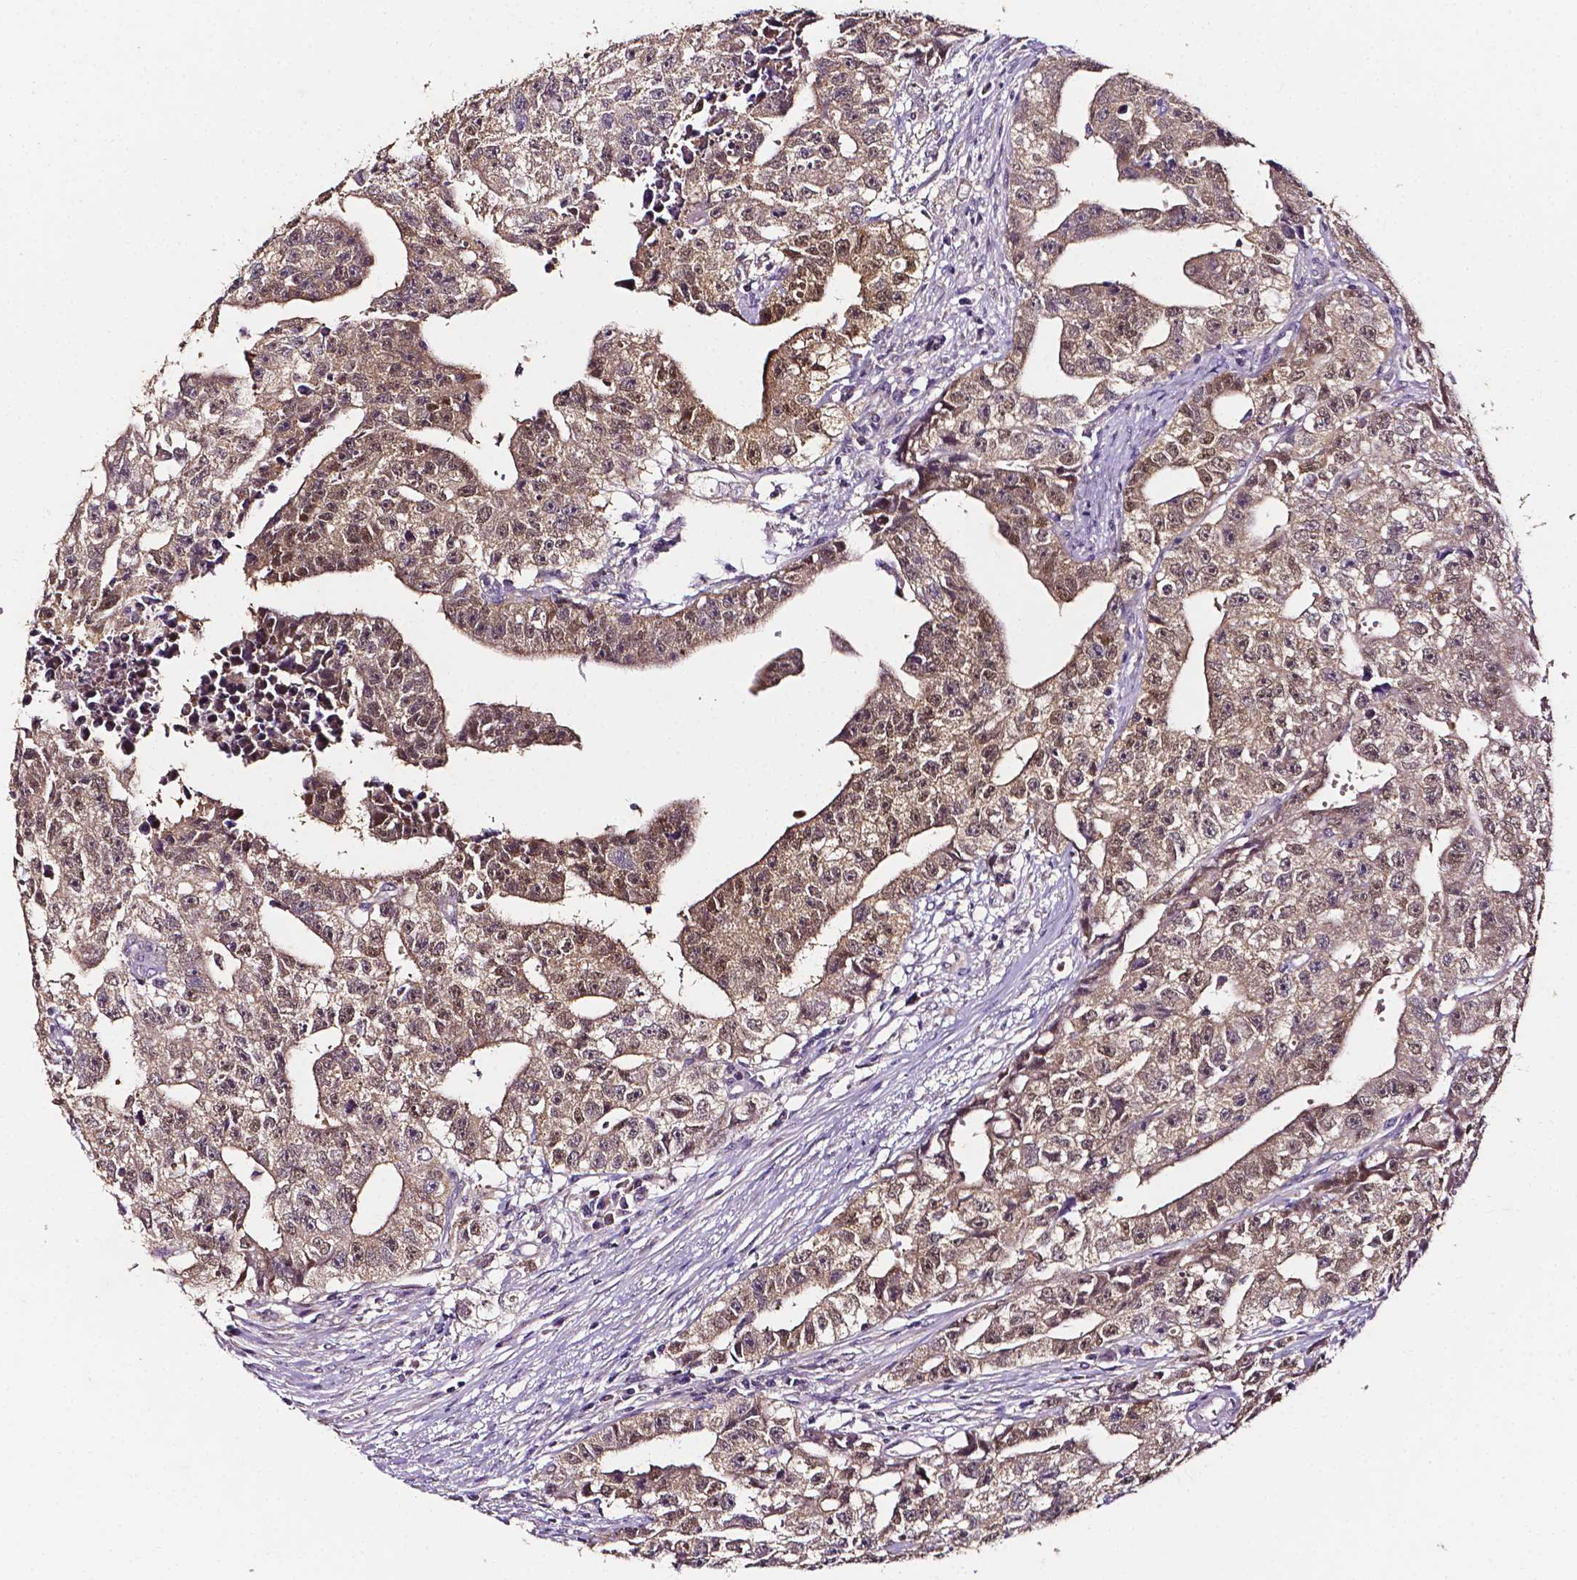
{"staining": {"intensity": "weak", "quantity": ">75%", "location": "cytoplasmic/membranous,nuclear"}, "tissue": "testis cancer", "cell_type": "Tumor cells", "image_type": "cancer", "snomed": [{"axis": "morphology", "description": "Carcinoma, Embryonal, NOS"}, {"axis": "morphology", "description": "Teratoma, malignant, NOS"}, {"axis": "topography", "description": "Testis"}], "caption": "Immunohistochemistry of human testis embryonal carcinoma reveals low levels of weak cytoplasmic/membranous and nuclear positivity in approximately >75% of tumor cells.", "gene": "PSAT1", "patient": {"sex": "male", "age": 24}}